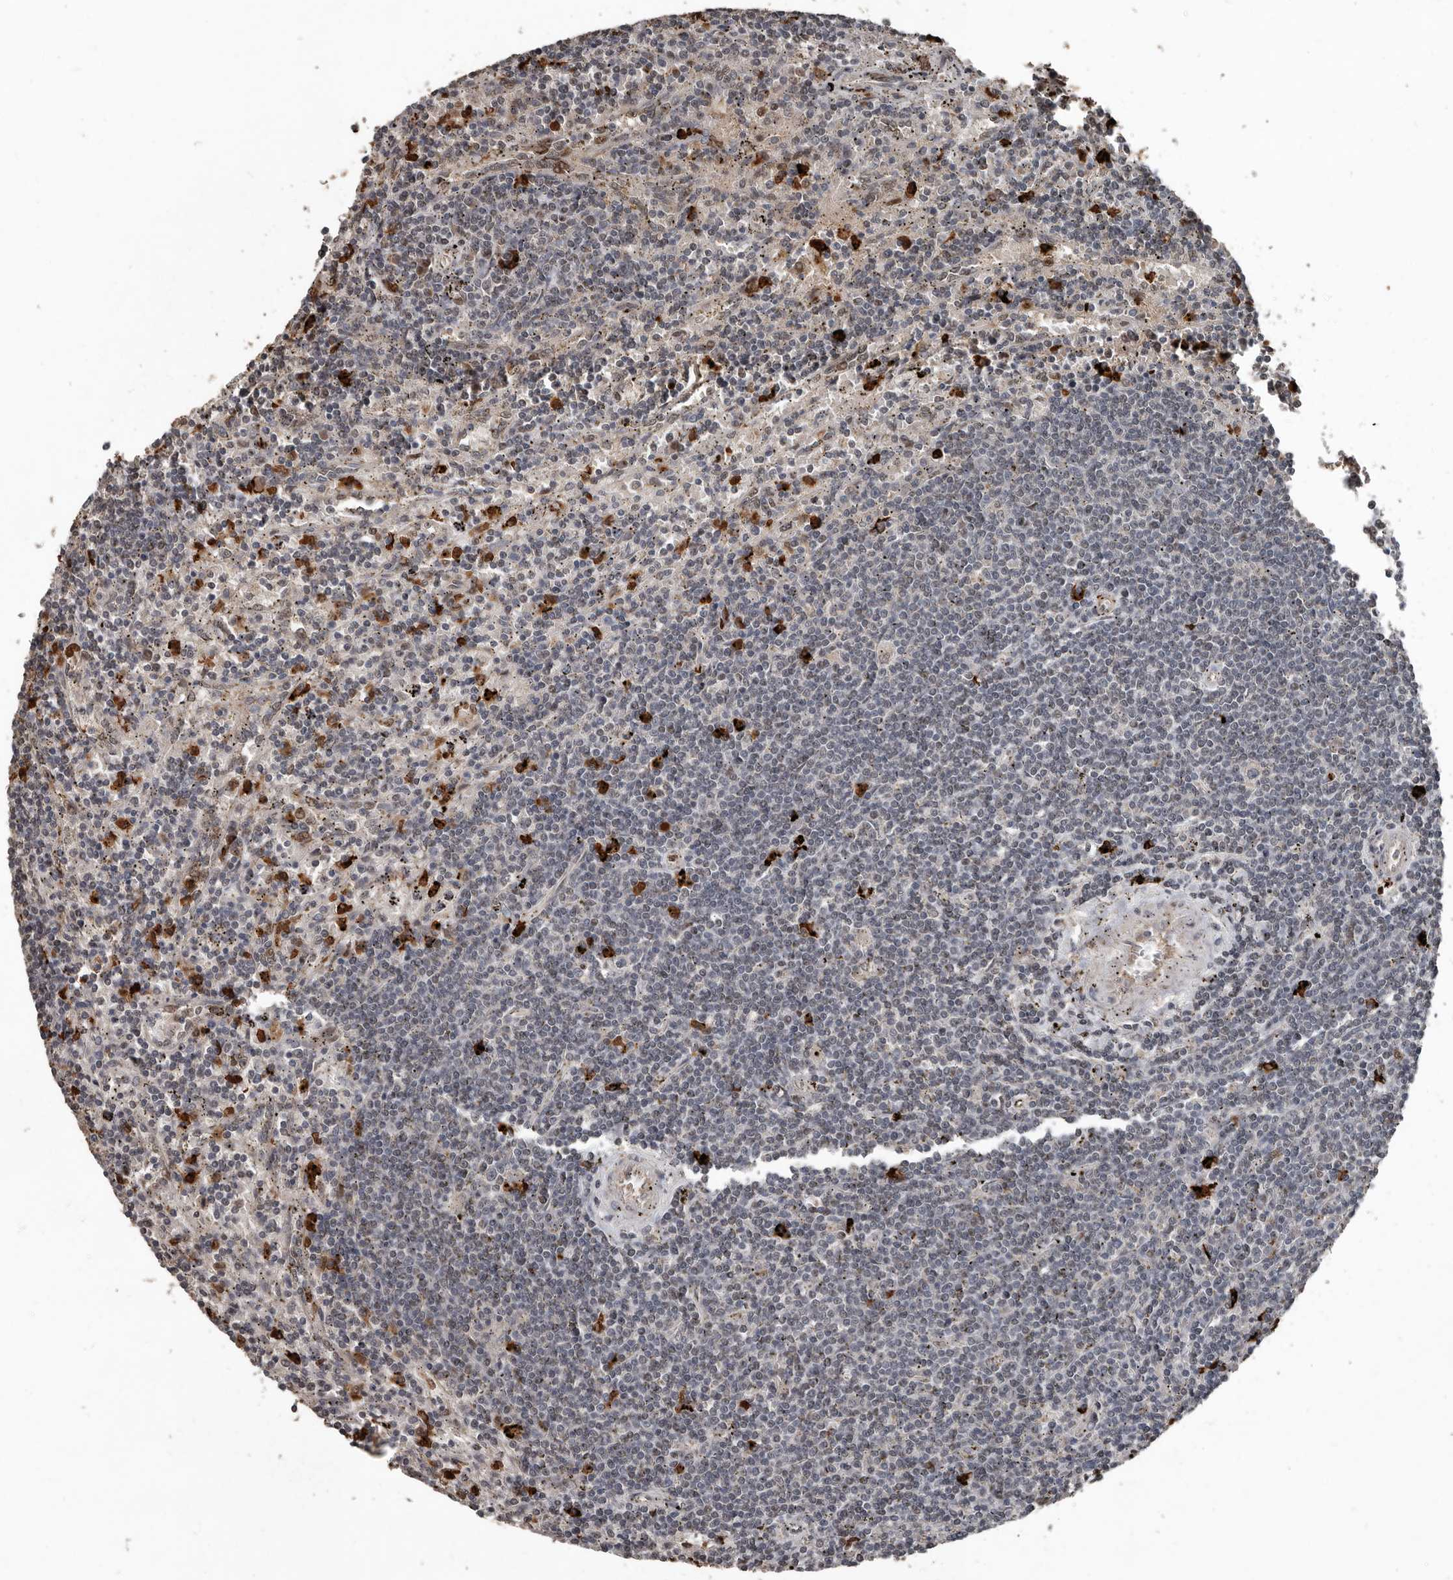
{"staining": {"intensity": "negative", "quantity": "none", "location": "none"}, "tissue": "lymphoma", "cell_type": "Tumor cells", "image_type": "cancer", "snomed": [{"axis": "morphology", "description": "Malignant lymphoma, non-Hodgkin's type, Low grade"}, {"axis": "topography", "description": "Spleen"}], "caption": "Lymphoma stained for a protein using immunohistochemistry (IHC) reveals no staining tumor cells.", "gene": "FSBP", "patient": {"sex": "male", "age": 76}}